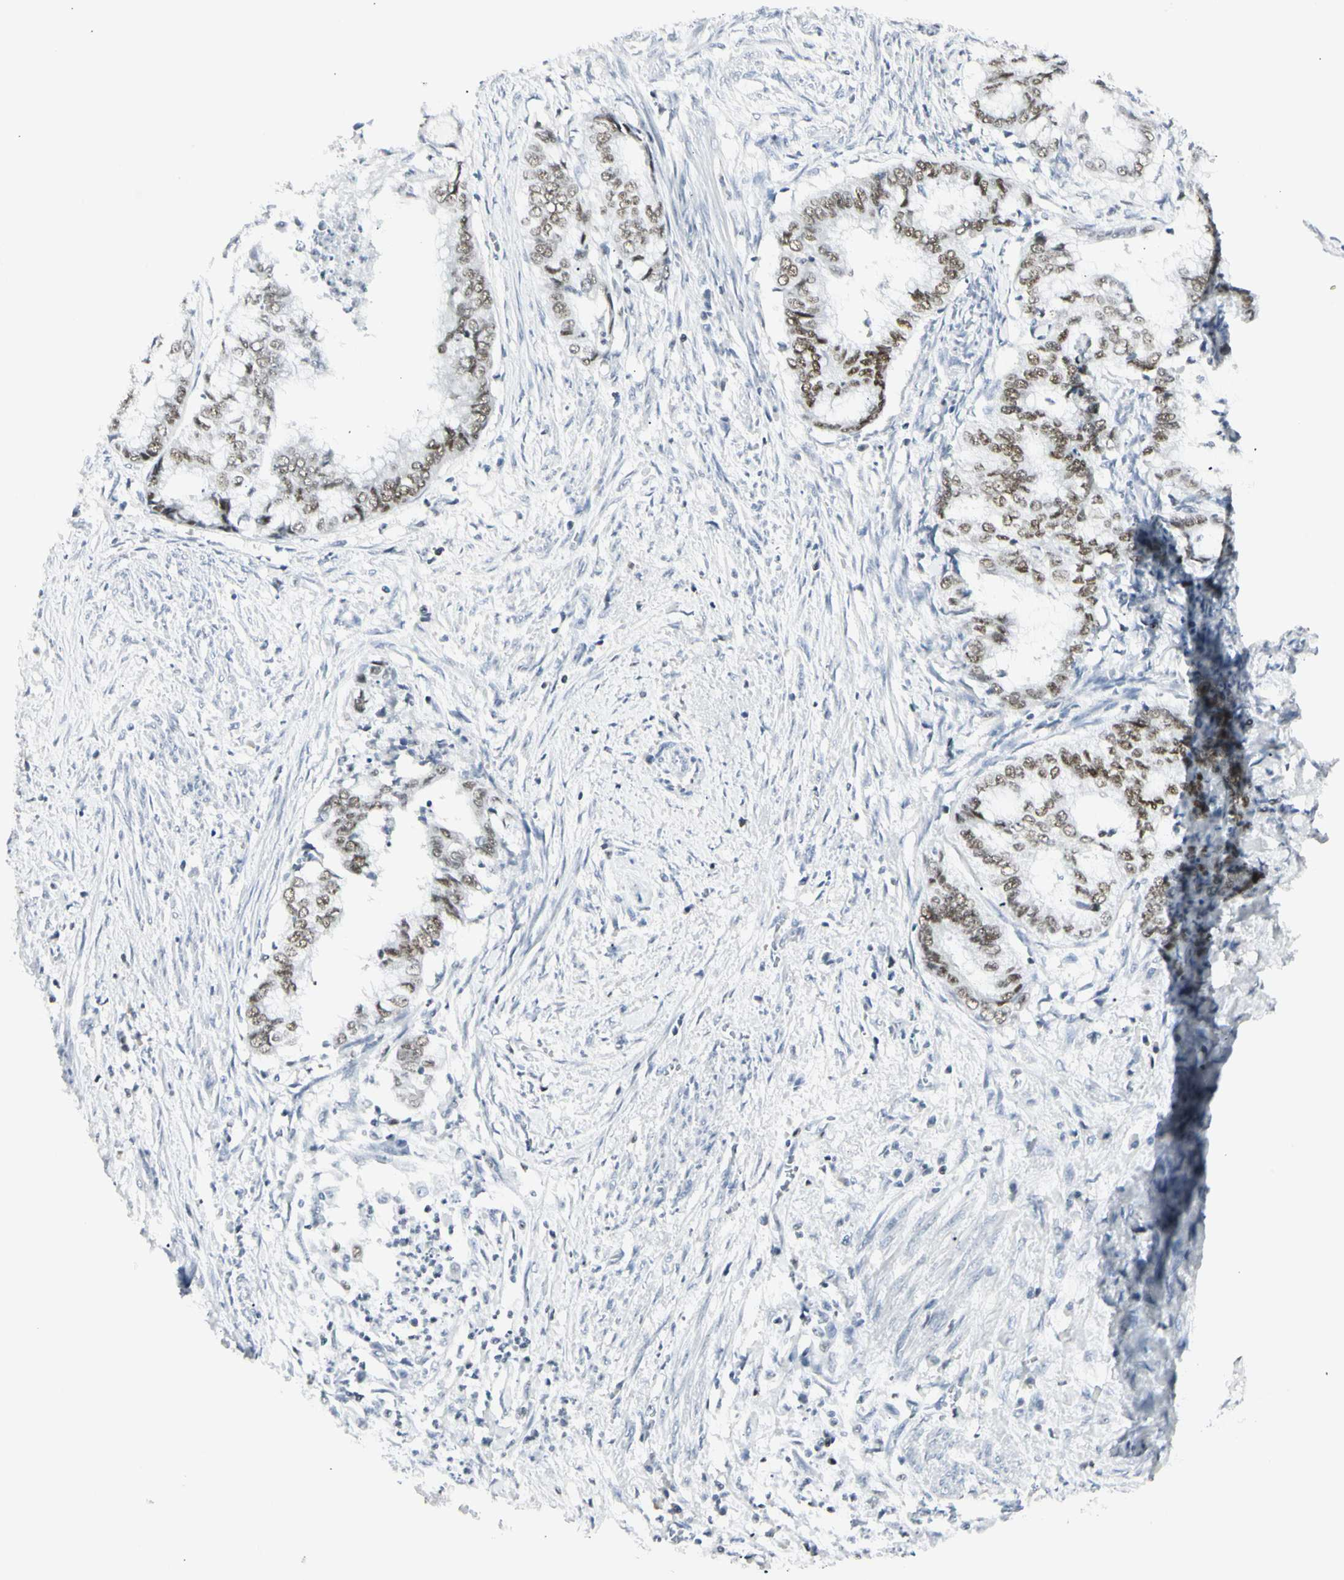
{"staining": {"intensity": "moderate", "quantity": ">75%", "location": "nuclear"}, "tissue": "endometrial cancer", "cell_type": "Tumor cells", "image_type": "cancer", "snomed": [{"axis": "morphology", "description": "Necrosis, NOS"}, {"axis": "morphology", "description": "Adenocarcinoma, NOS"}, {"axis": "topography", "description": "Endometrium"}], "caption": "Immunohistochemistry (IHC) staining of endometrial cancer (adenocarcinoma), which reveals medium levels of moderate nuclear staining in about >75% of tumor cells indicating moderate nuclear protein expression. The staining was performed using DAB (brown) for protein detection and nuclei were counterstained in hematoxylin (blue).", "gene": "ZBTB7B", "patient": {"sex": "female", "age": 79}}